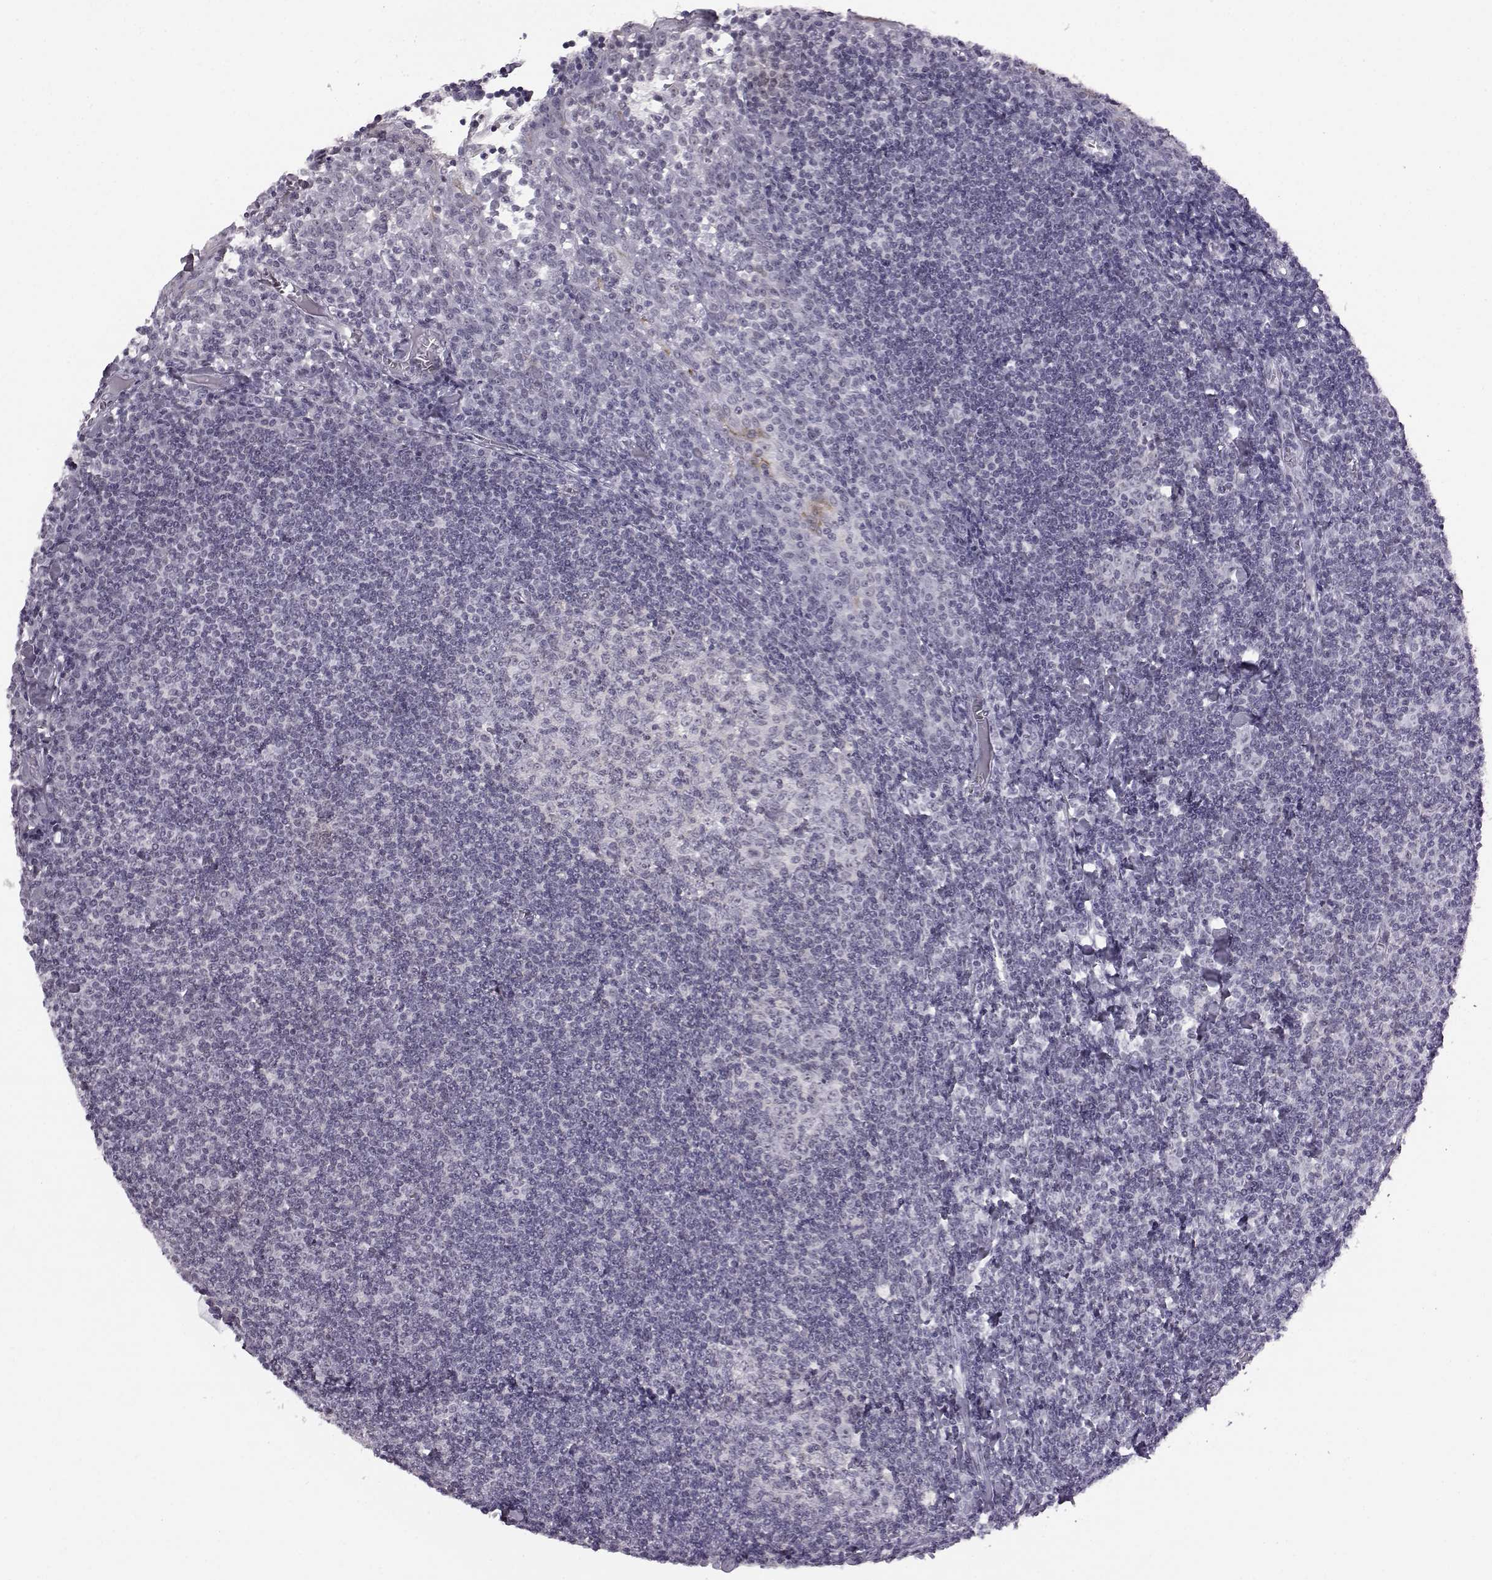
{"staining": {"intensity": "negative", "quantity": "none", "location": "none"}, "tissue": "tonsil", "cell_type": "Germinal center cells", "image_type": "normal", "snomed": [{"axis": "morphology", "description": "Normal tissue, NOS"}, {"axis": "topography", "description": "Tonsil"}], "caption": "A high-resolution image shows IHC staining of unremarkable tonsil, which reveals no significant staining in germinal center cells.", "gene": "ADGRG2", "patient": {"sex": "female", "age": 12}}